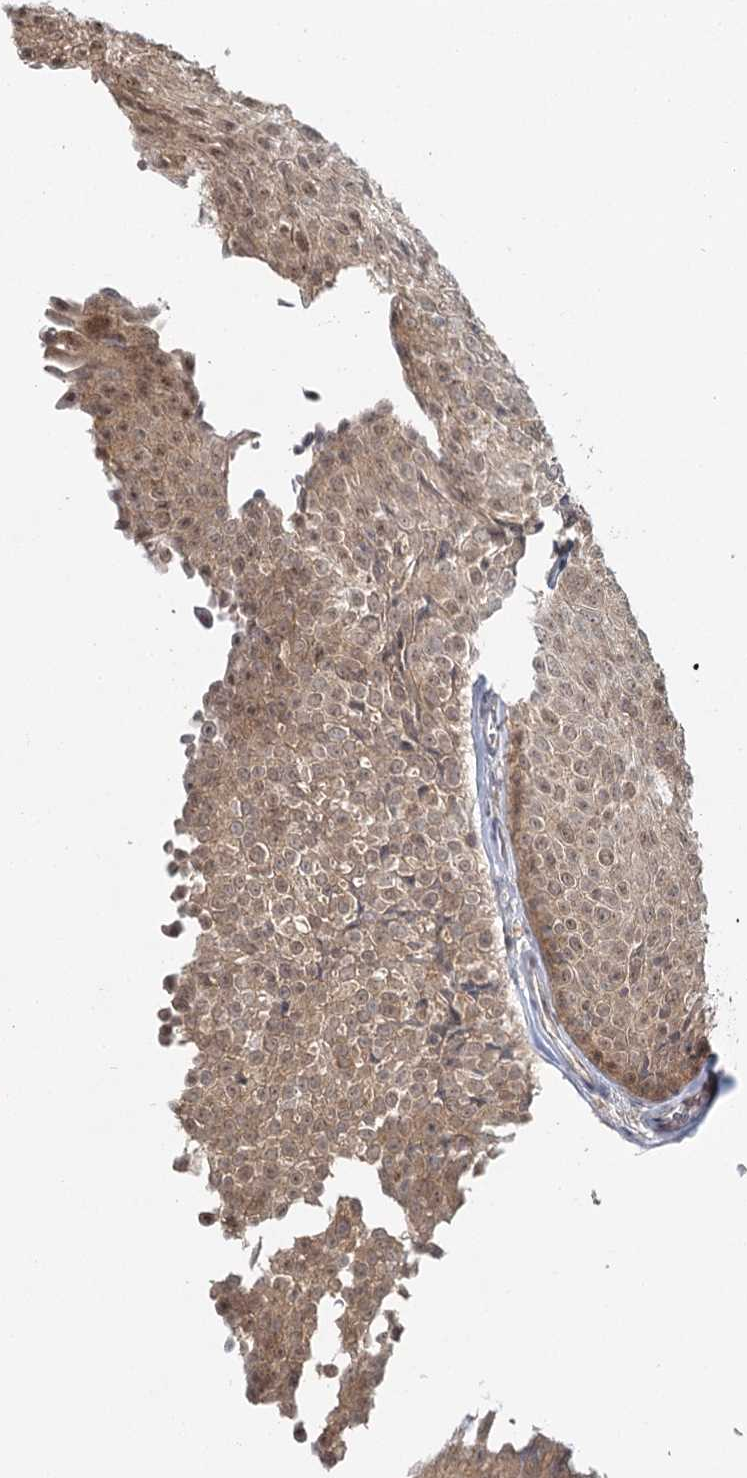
{"staining": {"intensity": "moderate", "quantity": ">75%", "location": "cytoplasmic/membranous,nuclear"}, "tissue": "urothelial cancer", "cell_type": "Tumor cells", "image_type": "cancer", "snomed": [{"axis": "morphology", "description": "Urothelial carcinoma, Low grade"}, {"axis": "topography", "description": "Urinary bladder"}], "caption": "Immunohistochemistry (DAB) staining of human urothelial cancer exhibits moderate cytoplasmic/membranous and nuclear protein staining in about >75% of tumor cells. (DAB IHC with brightfield microscopy, high magnification).", "gene": "FAM120B", "patient": {"sex": "male", "age": 78}}